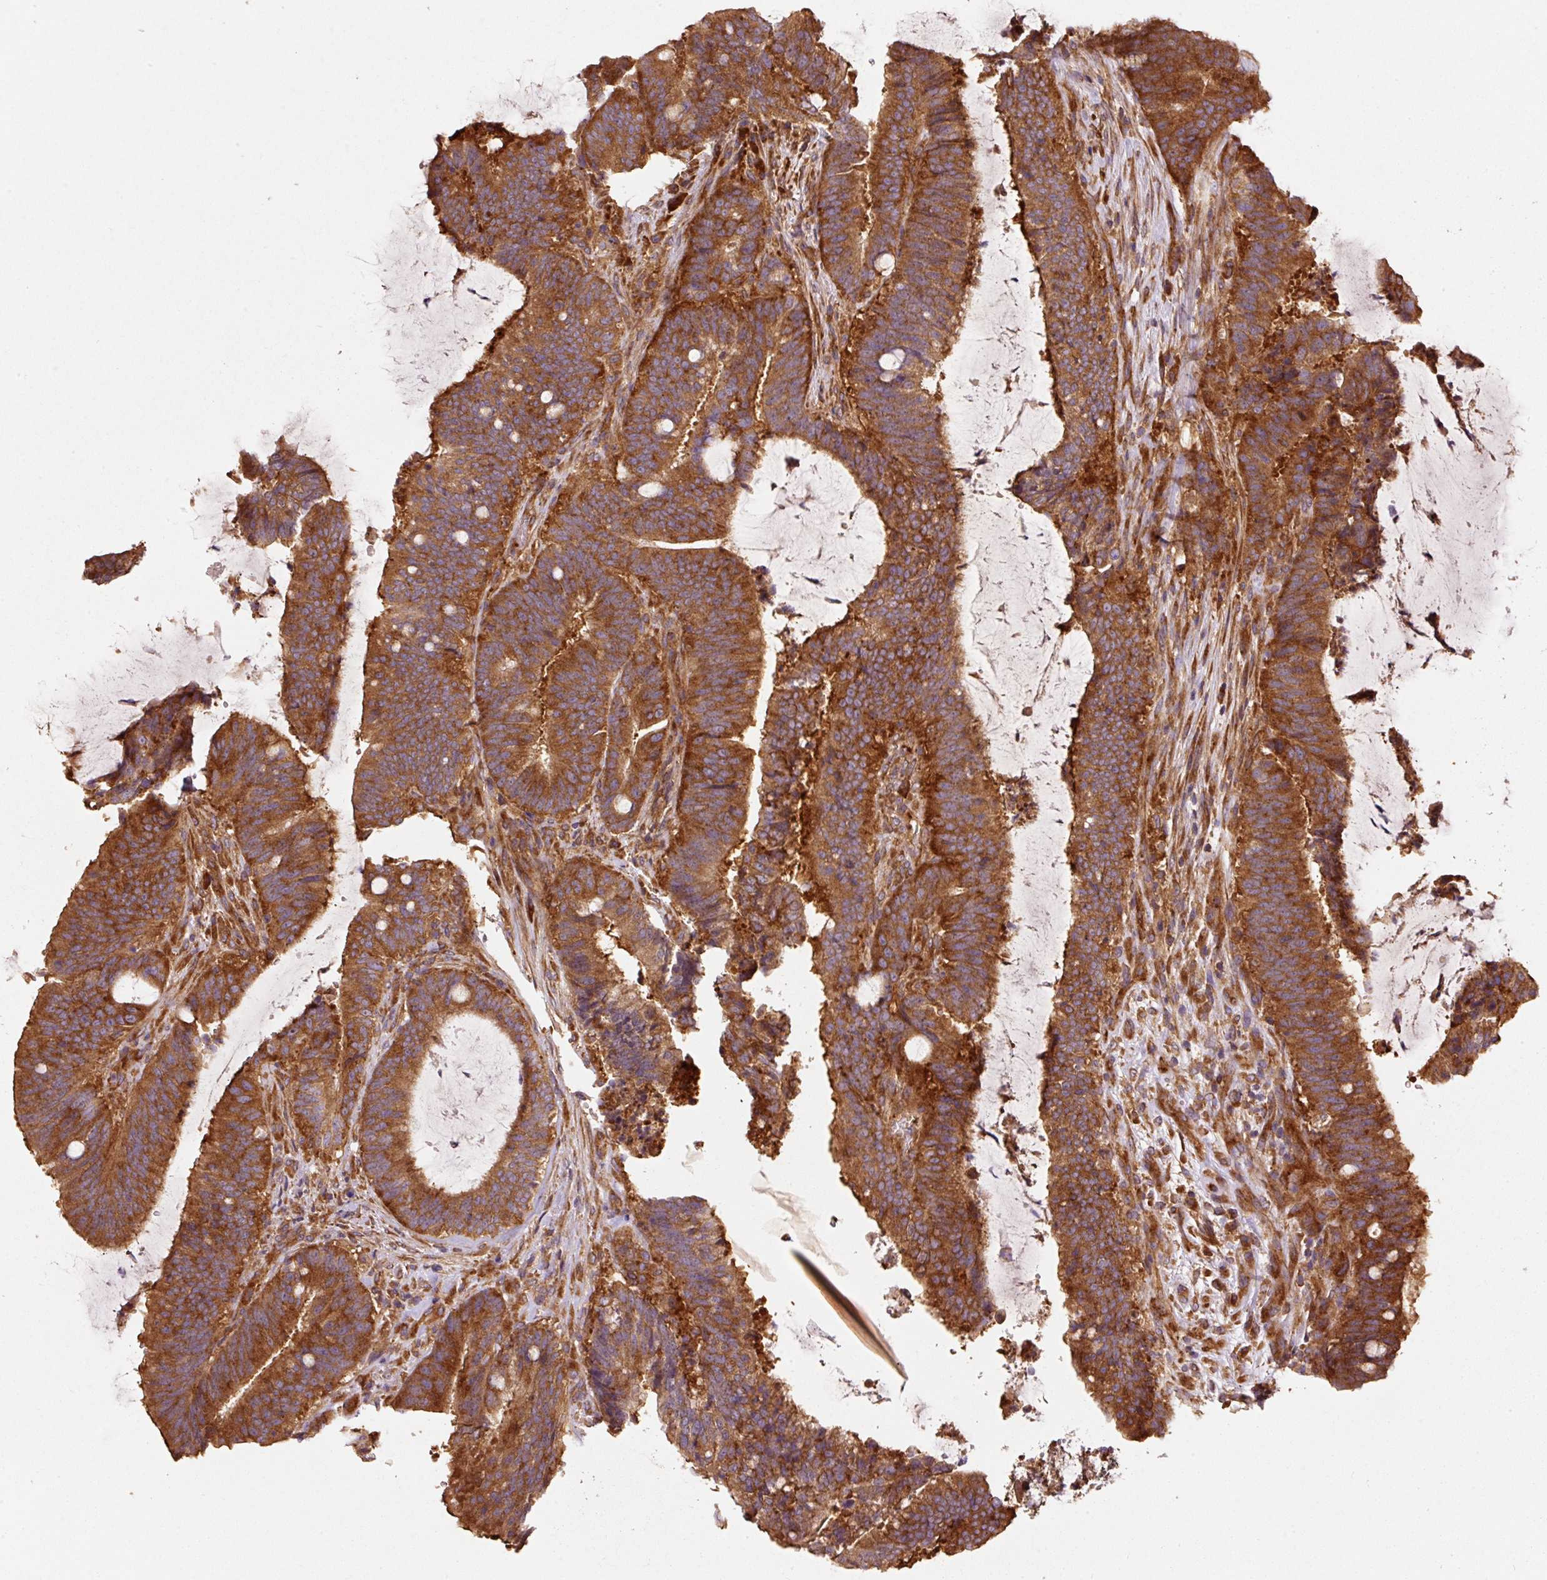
{"staining": {"intensity": "strong", "quantity": ">75%", "location": "cytoplasmic/membranous"}, "tissue": "colorectal cancer", "cell_type": "Tumor cells", "image_type": "cancer", "snomed": [{"axis": "morphology", "description": "Adenocarcinoma, NOS"}, {"axis": "topography", "description": "Colon"}], "caption": "High-power microscopy captured an IHC micrograph of colorectal adenocarcinoma, revealing strong cytoplasmic/membranous staining in approximately >75% of tumor cells.", "gene": "EIF2S2", "patient": {"sex": "female", "age": 43}}